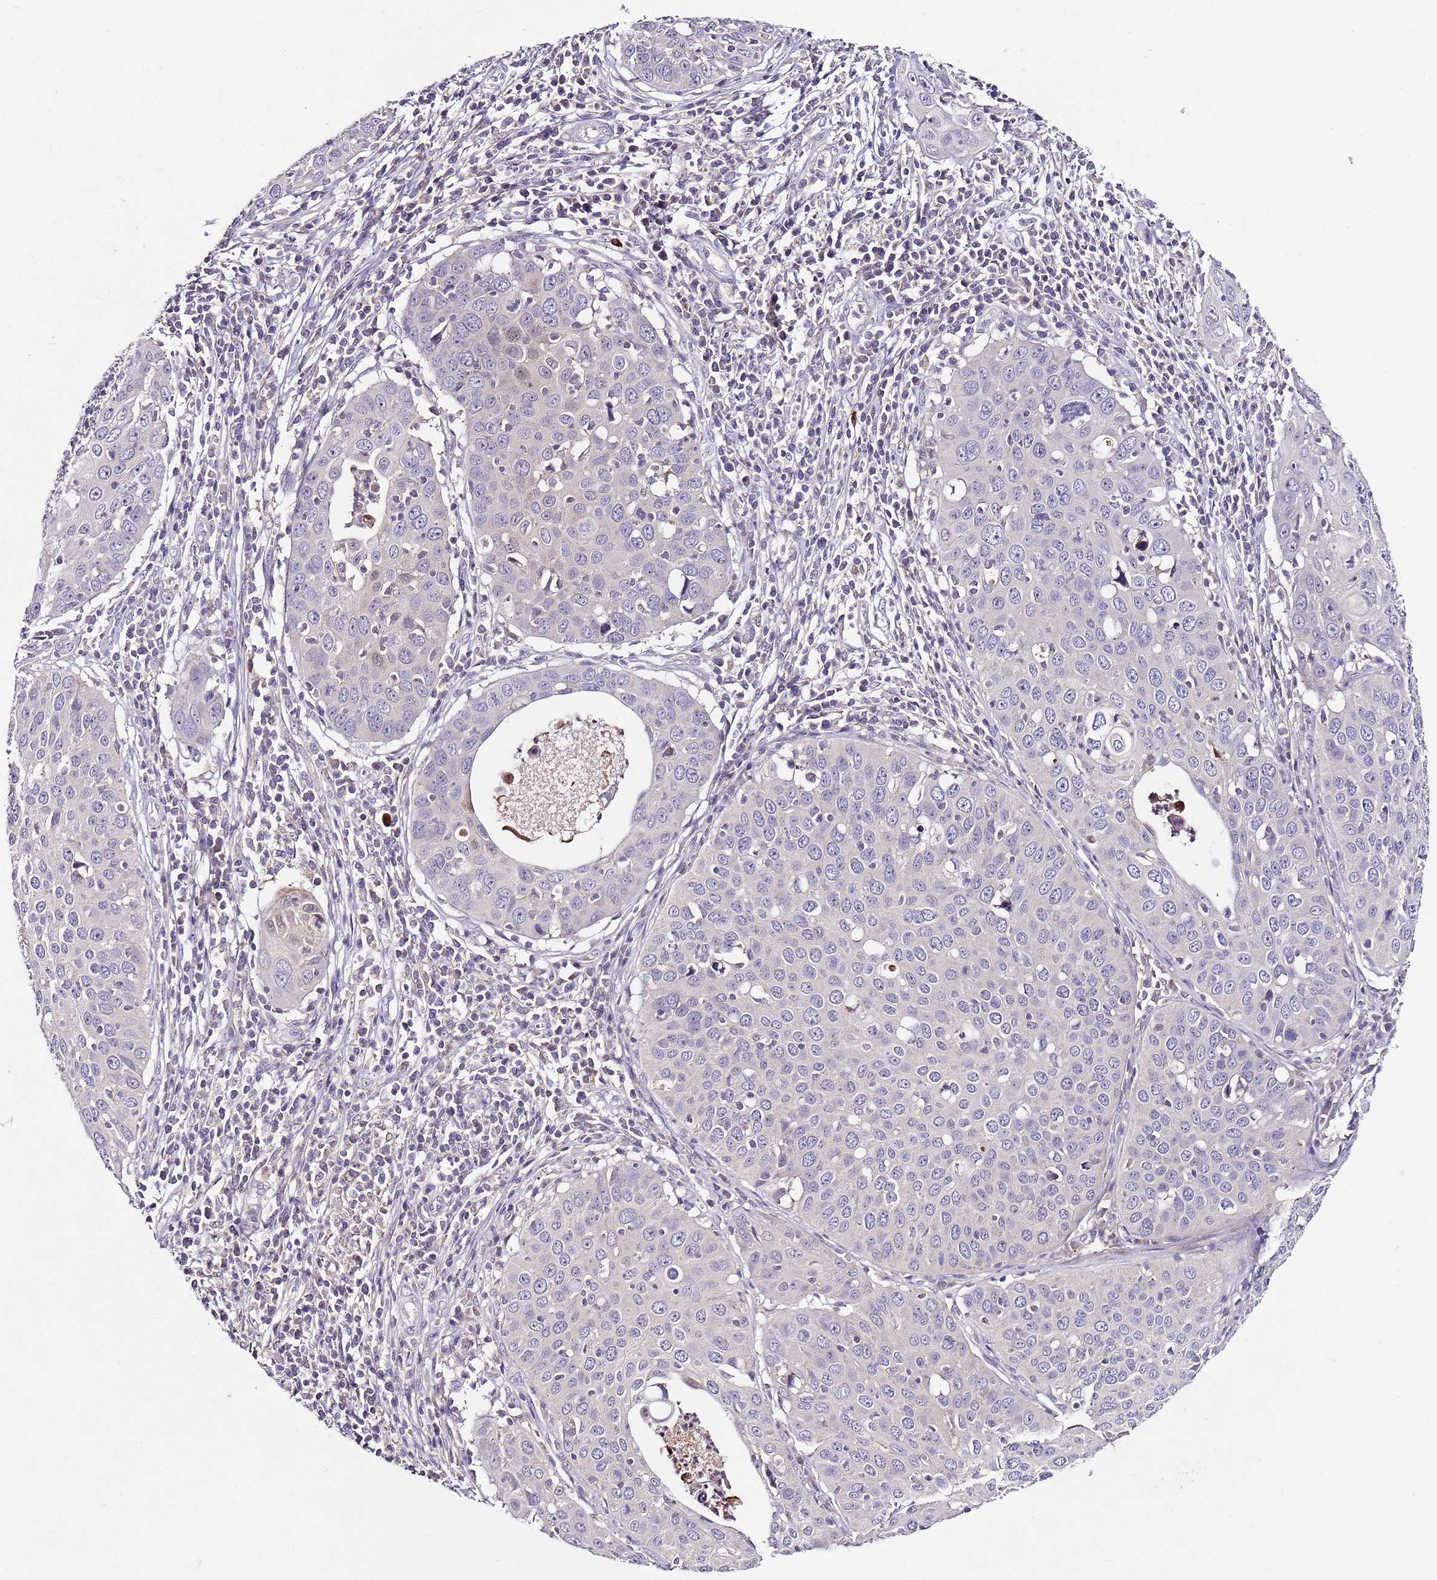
{"staining": {"intensity": "negative", "quantity": "none", "location": "none"}, "tissue": "cervical cancer", "cell_type": "Tumor cells", "image_type": "cancer", "snomed": [{"axis": "morphology", "description": "Squamous cell carcinoma, NOS"}, {"axis": "topography", "description": "Cervix"}], "caption": "High magnification brightfield microscopy of squamous cell carcinoma (cervical) stained with DAB (3,3'-diaminobenzidine) (brown) and counterstained with hematoxylin (blue): tumor cells show no significant expression. (DAB IHC, high magnification).", "gene": "NRDE2", "patient": {"sex": "female", "age": 36}}